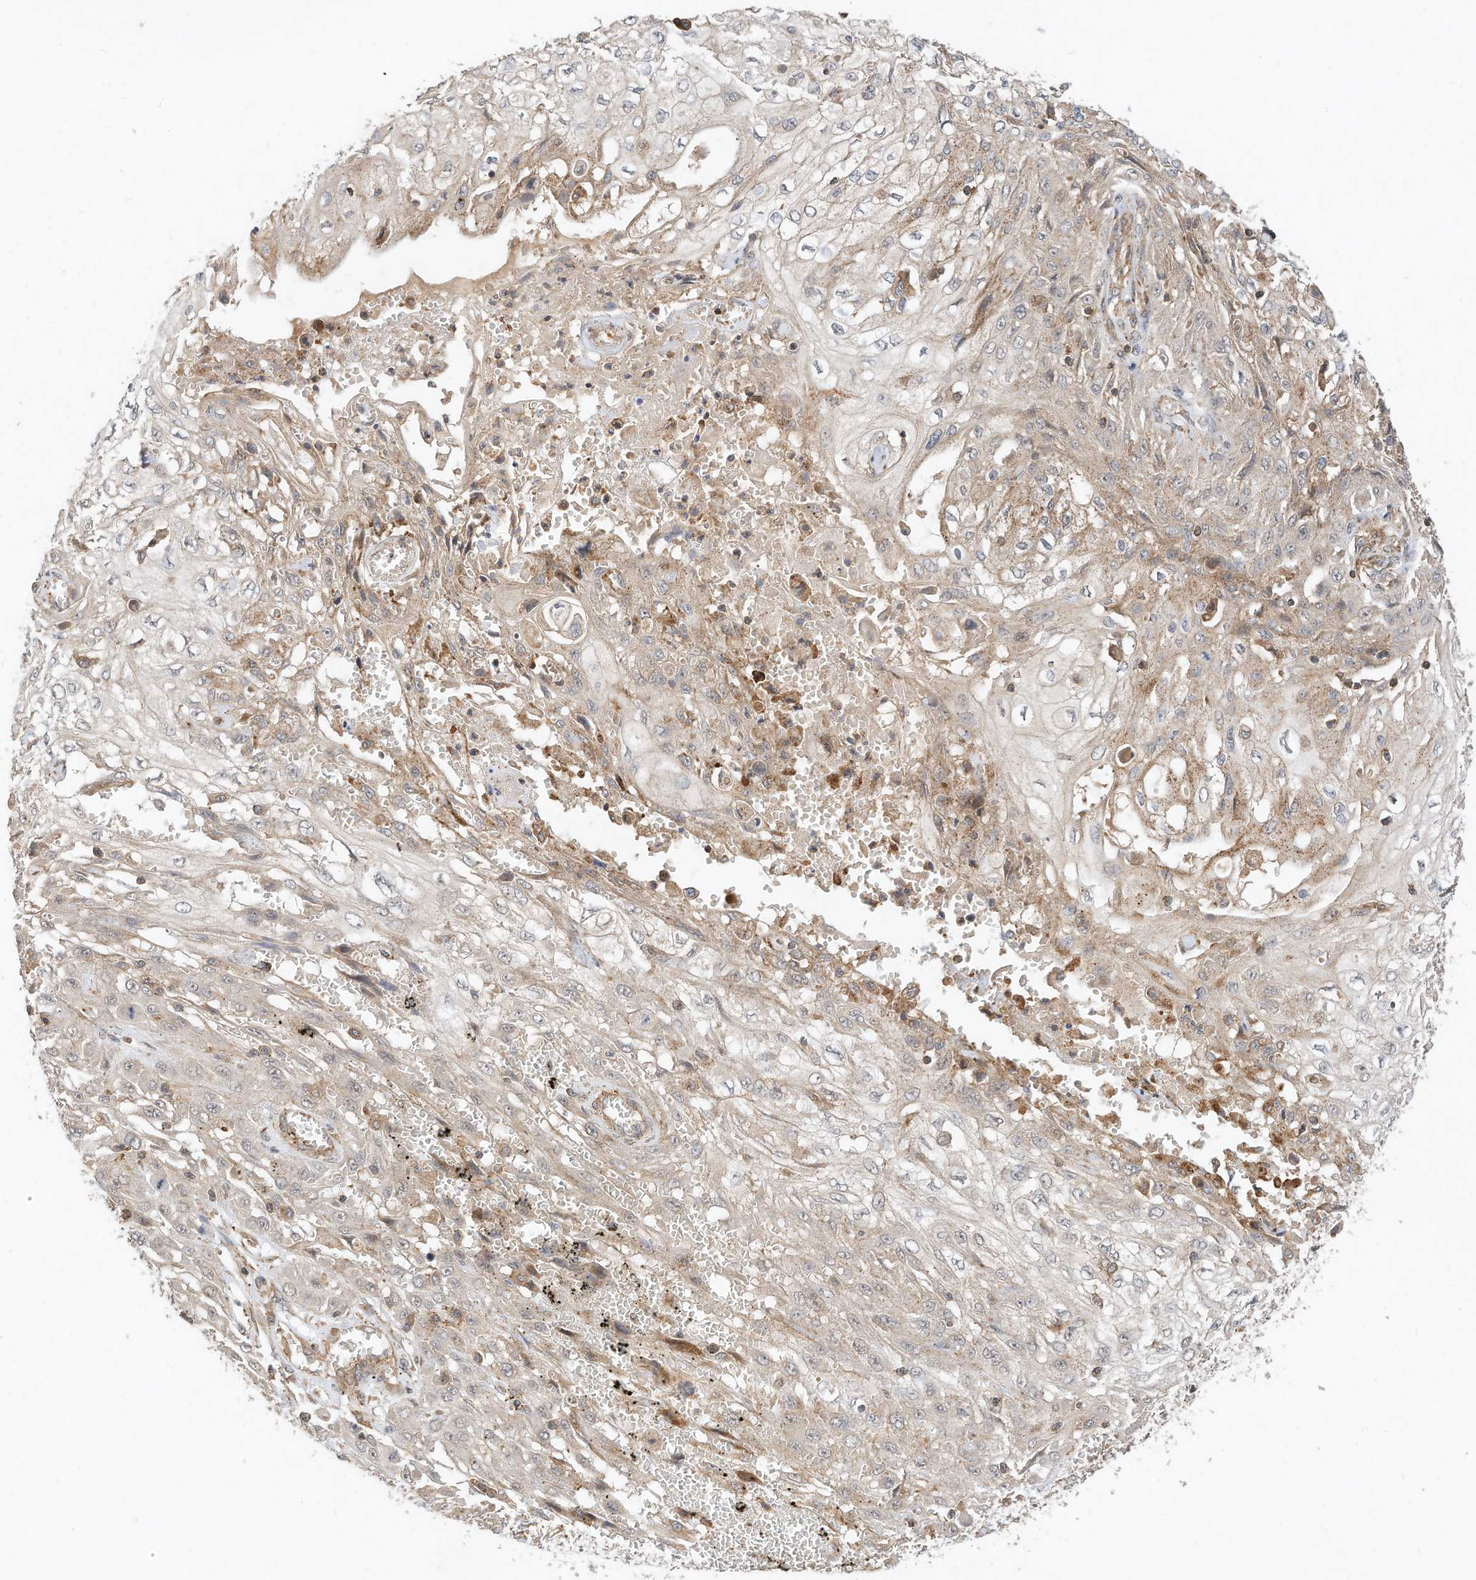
{"staining": {"intensity": "negative", "quantity": "none", "location": "none"}, "tissue": "skin cancer", "cell_type": "Tumor cells", "image_type": "cancer", "snomed": [{"axis": "morphology", "description": "Squamous cell carcinoma, NOS"}, {"axis": "morphology", "description": "Squamous cell carcinoma, metastatic, NOS"}, {"axis": "topography", "description": "Skin"}, {"axis": "topography", "description": "Lymph node"}], "caption": "Immunohistochemical staining of skin cancer reveals no significant positivity in tumor cells. (DAB (3,3'-diaminobenzidine) immunohistochemistry (IHC), high magnification).", "gene": "CPAMD8", "patient": {"sex": "male", "age": 75}}